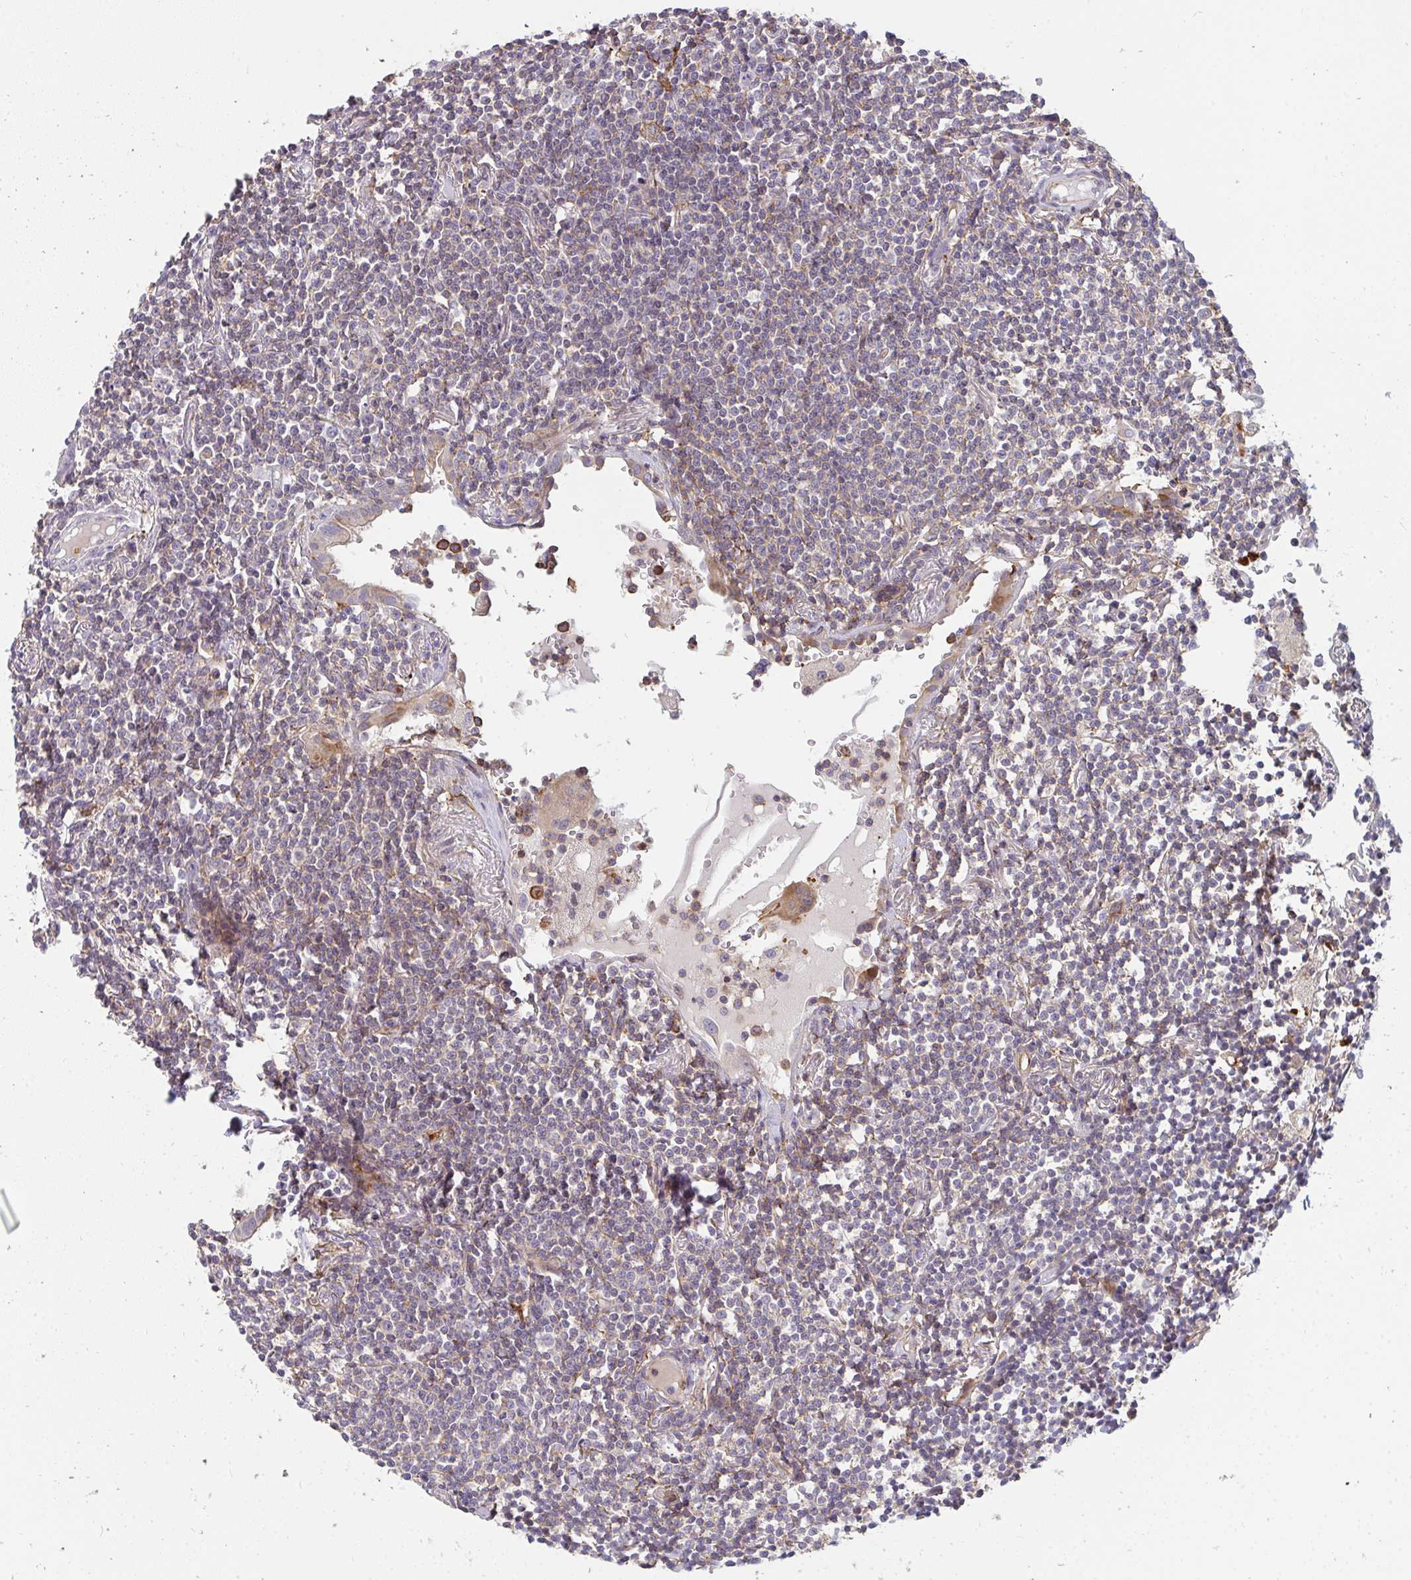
{"staining": {"intensity": "negative", "quantity": "none", "location": "none"}, "tissue": "lymphoma", "cell_type": "Tumor cells", "image_type": "cancer", "snomed": [{"axis": "morphology", "description": "Malignant lymphoma, non-Hodgkin's type, Low grade"}, {"axis": "topography", "description": "Lung"}], "caption": "This micrograph is of low-grade malignant lymphoma, non-Hodgkin's type stained with immunohistochemistry to label a protein in brown with the nuclei are counter-stained blue. There is no staining in tumor cells. (IHC, brightfield microscopy, high magnification).", "gene": "CSF3R", "patient": {"sex": "female", "age": 71}}